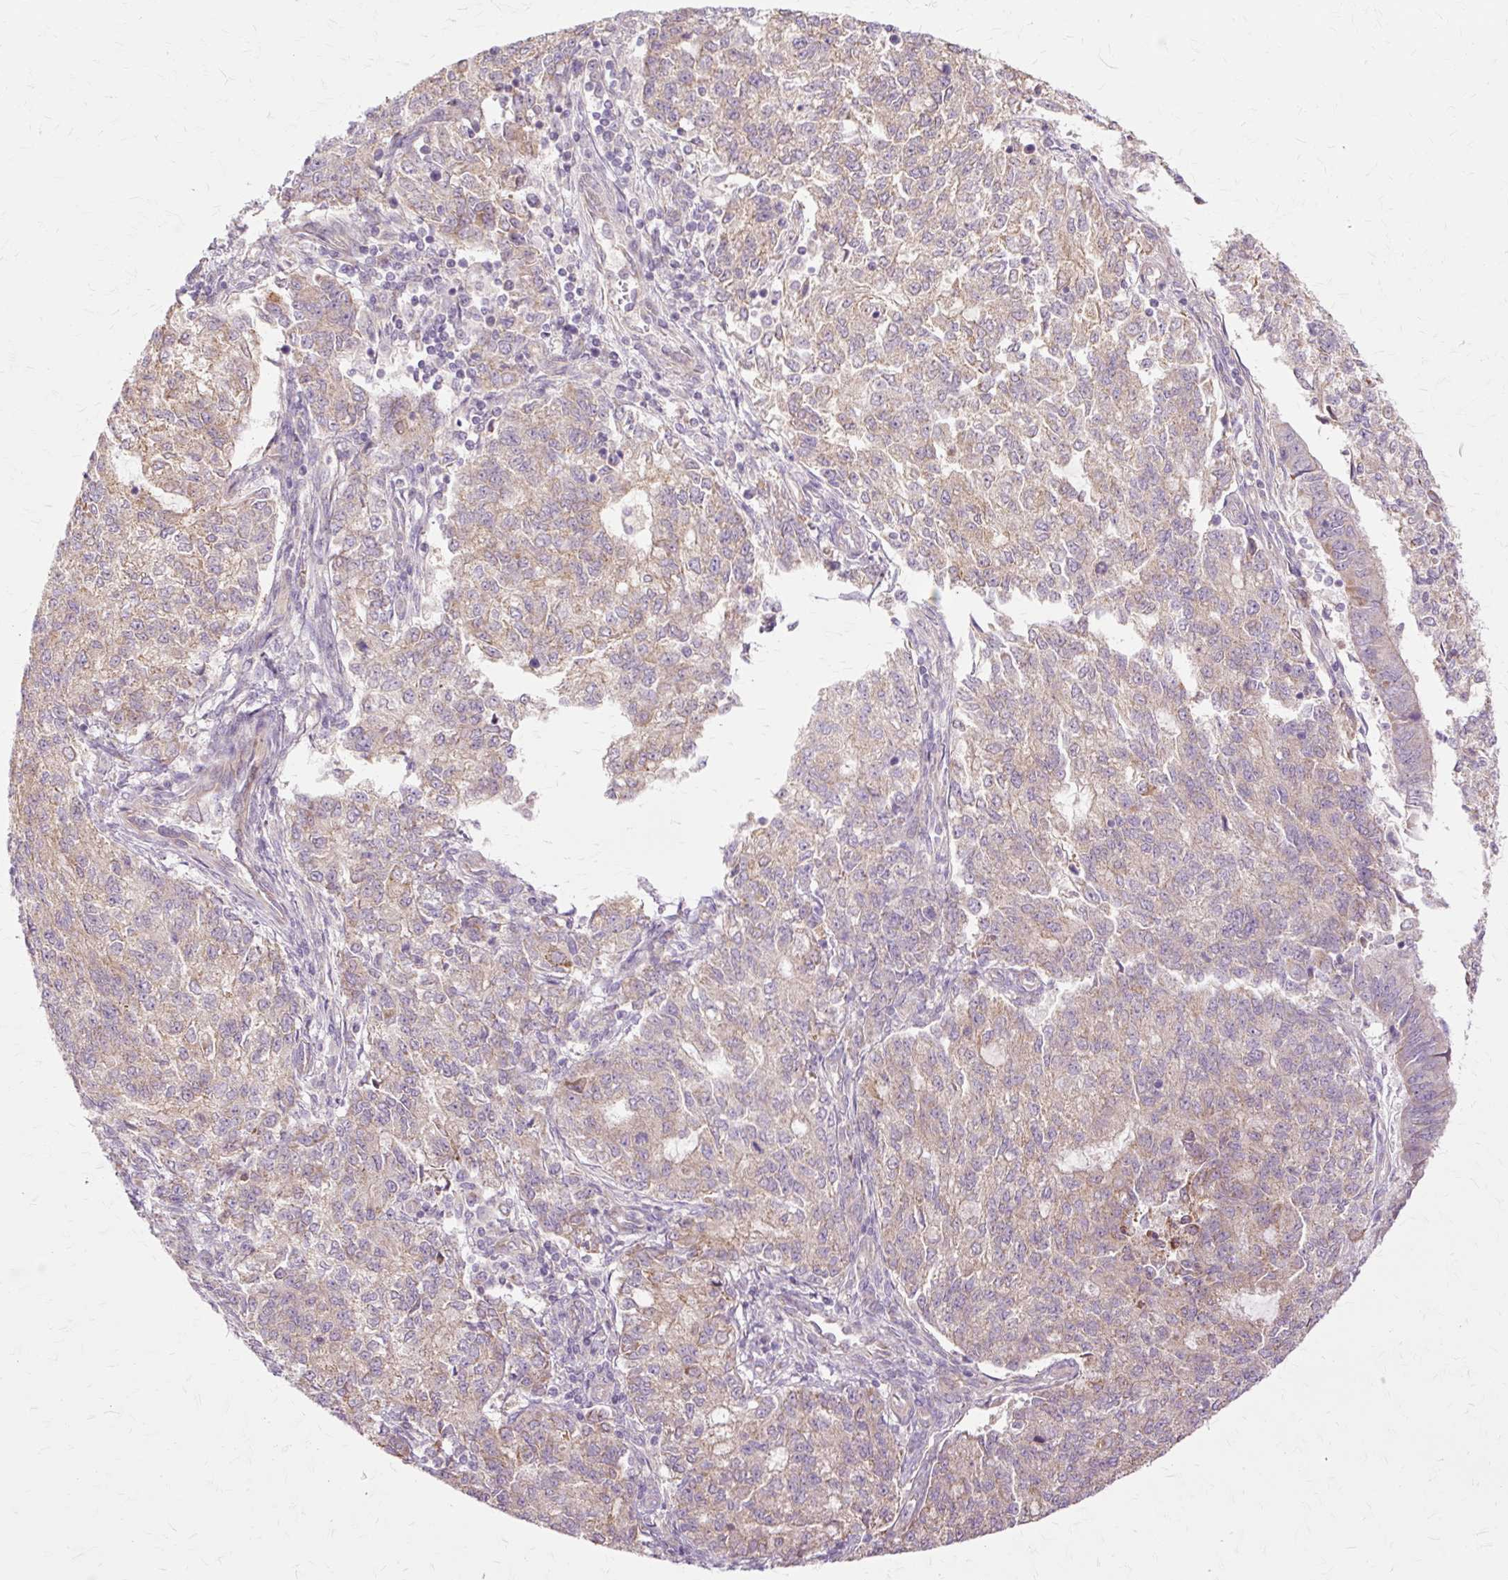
{"staining": {"intensity": "weak", "quantity": "25%-75%", "location": "cytoplasmic/membranous"}, "tissue": "endometrial cancer", "cell_type": "Tumor cells", "image_type": "cancer", "snomed": [{"axis": "morphology", "description": "Adenocarcinoma, NOS"}, {"axis": "topography", "description": "Endometrium"}], "caption": "Endometrial cancer stained with DAB IHC exhibits low levels of weak cytoplasmic/membranous positivity in approximately 25%-75% of tumor cells.", "gene": "PDZD2", "patient": {"sex": "female", "age": 50}}